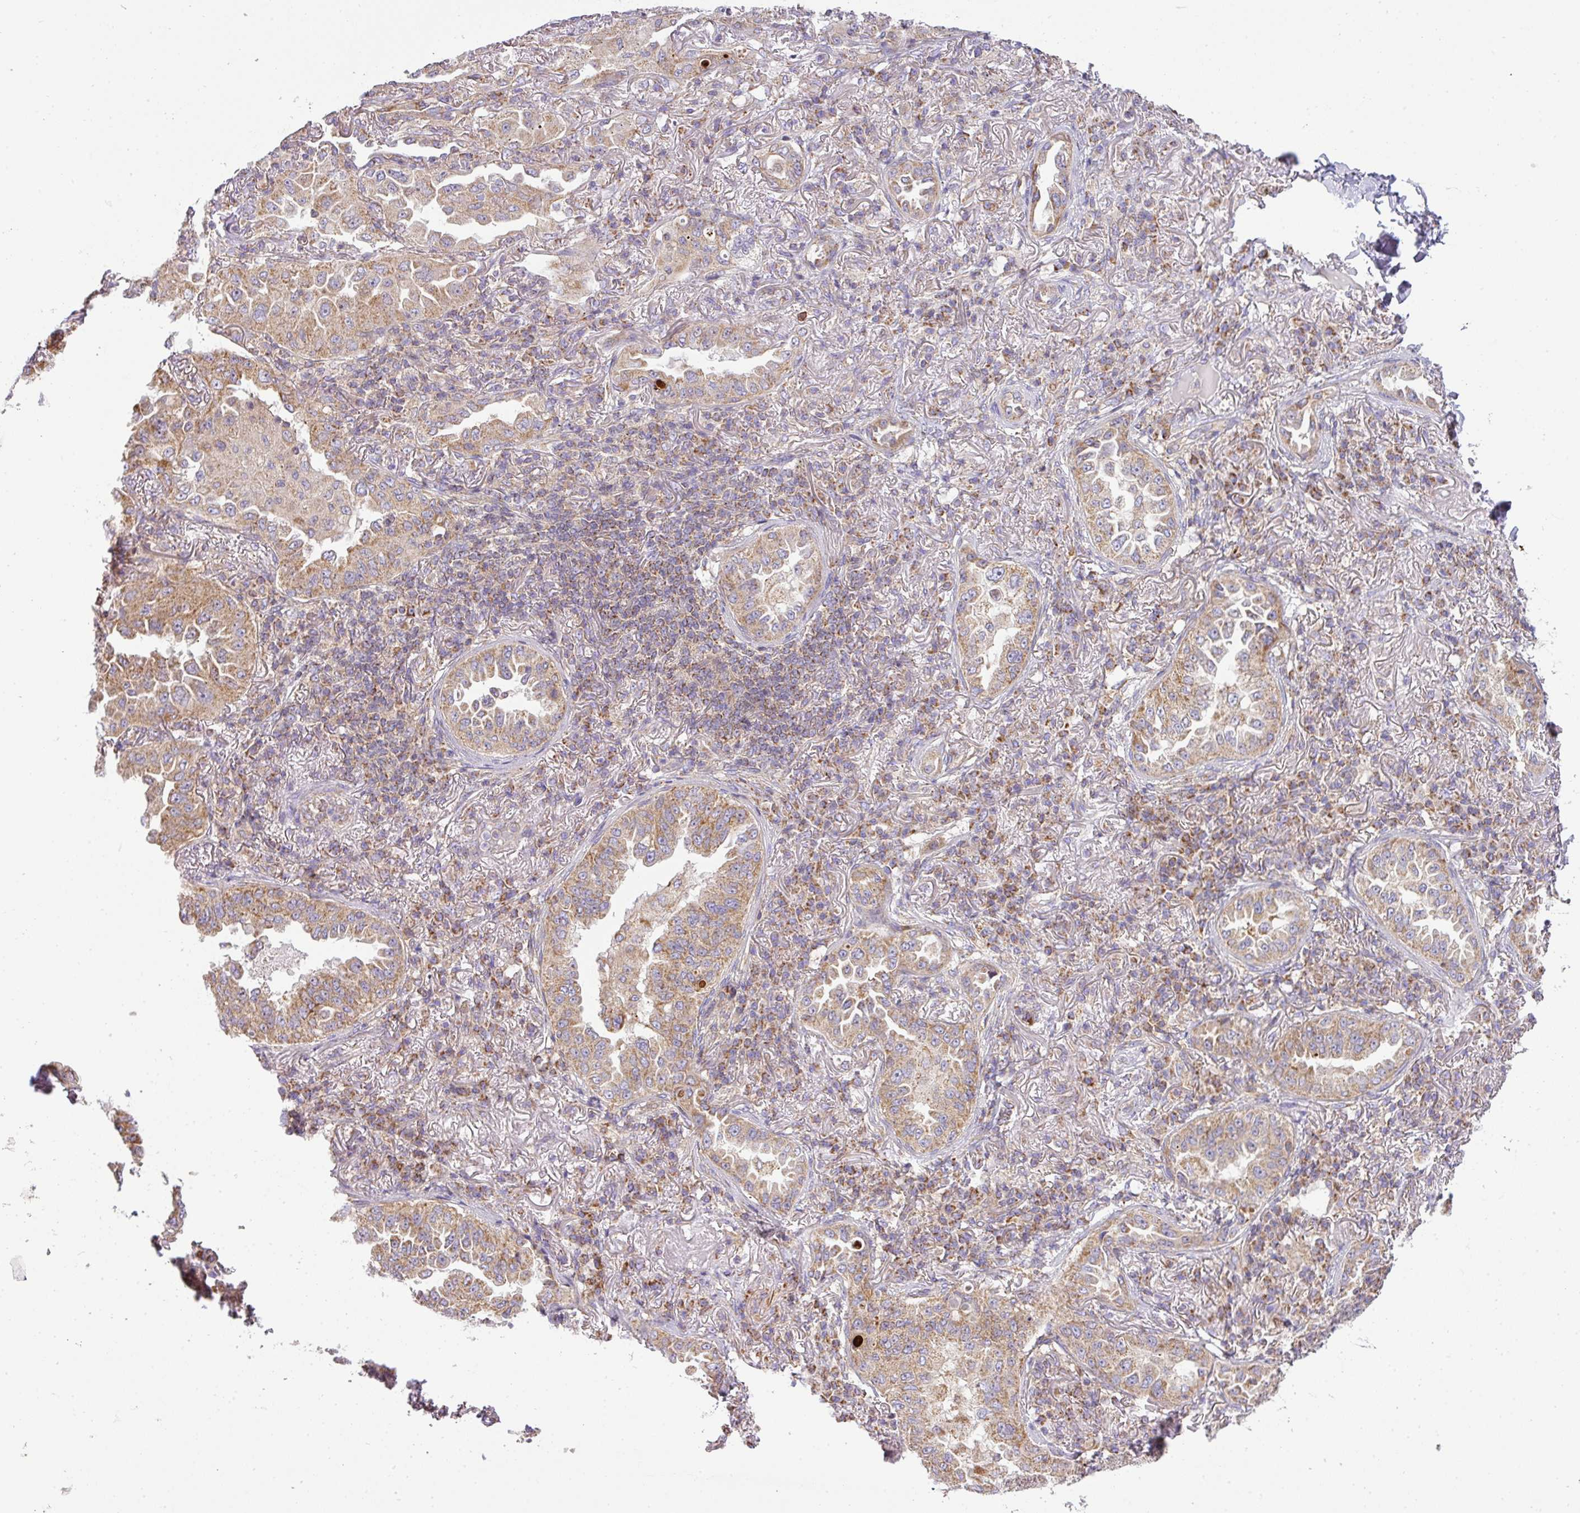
{"staining": {"intensity": "moderate", "quantity": ">75%", "location": "cytoplasmic/membranous"}, "tissue": "lung cancer", "cell_type": "Tumor cells", "image_type": "cancer", "snomed": [{"axis": "morphology", "description": "Adenocarcinoma, NOS"}, {"axis": "topography", "description": "Lung"}], "caption": "Lung cancer stained with a protein marker exhibits moderate staining in tumor cells.", "gene": "ZNF211", "patient": {"sex": "female", "age": 69}}